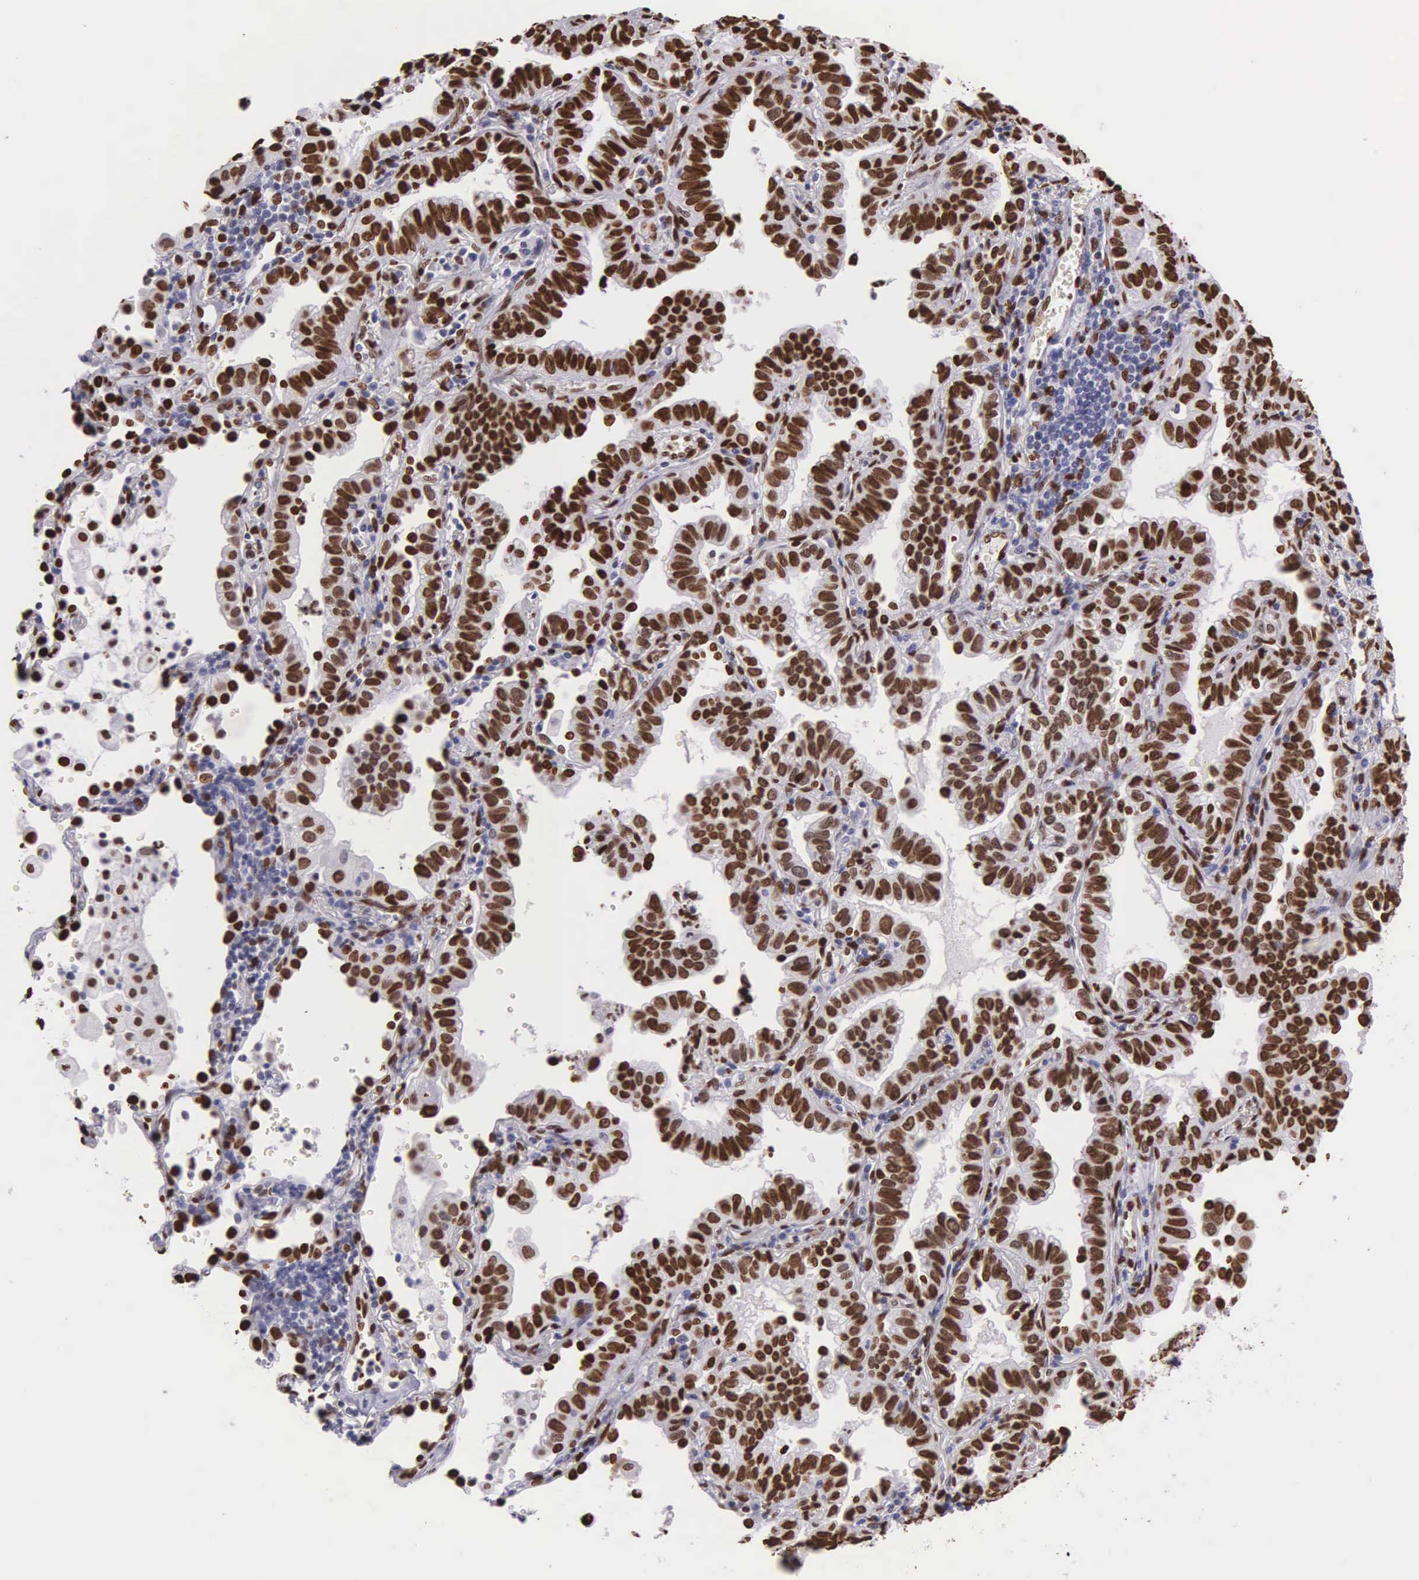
{"staining": {"intensity": "strong", "quantity": ">75%", "location": "nuclear"}, "tissue": "lung cancer", "cell_type": "Tumor cells", "image_type": "cancer", "snomed": [{"axis": "morphology", "description": "Adenocarcinoma, NOS"}, {"axis": "topography", "description": "Lung"}], "caption": "Immunohistochemical staining of human lung cancer demonstrates high levels of strong nuclear staining in about >75% of tumor cells.", "gene": "H1-0", "patient": {"sex": "female", "age": 50}}